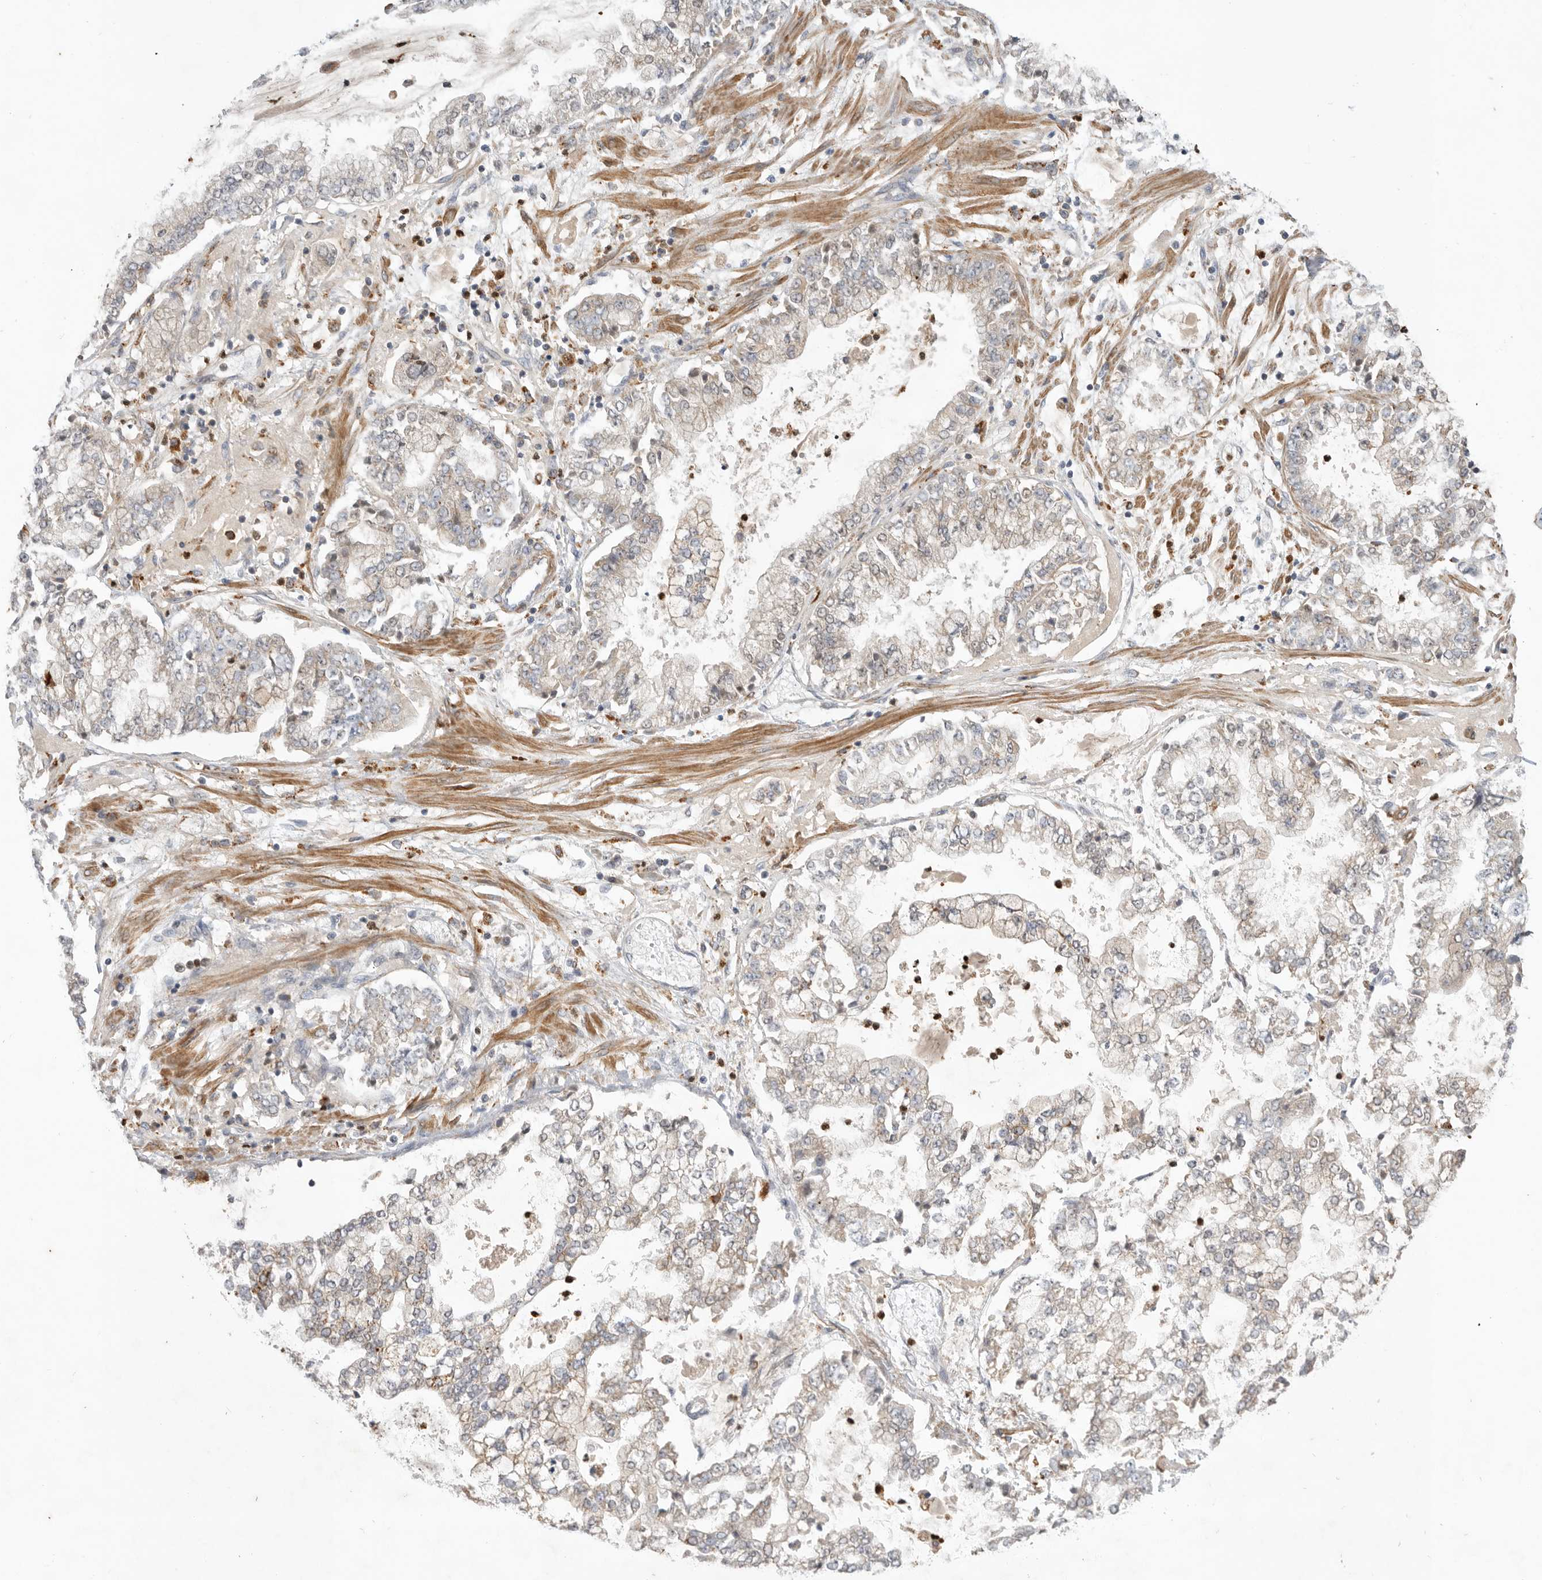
{"staining": {"intensity": "negative", "quantity": "none", "location": "none"}, "tissue": "stomach cancer", "cell_type": "Tumor cells", "image_type": "cancer", "snomed": [{"axis": "morphology", "description": "Adenocarcinoma, NOS"}, {"axis": "topography", "description": "Stomach"}], "caption": "A high-resolution photomicrograph shows IHC staining of stomach cancer, which reveals no significant staining in tumor cells.", "gene": "GNE", "patient": {"sex": "male", "age": 76}}